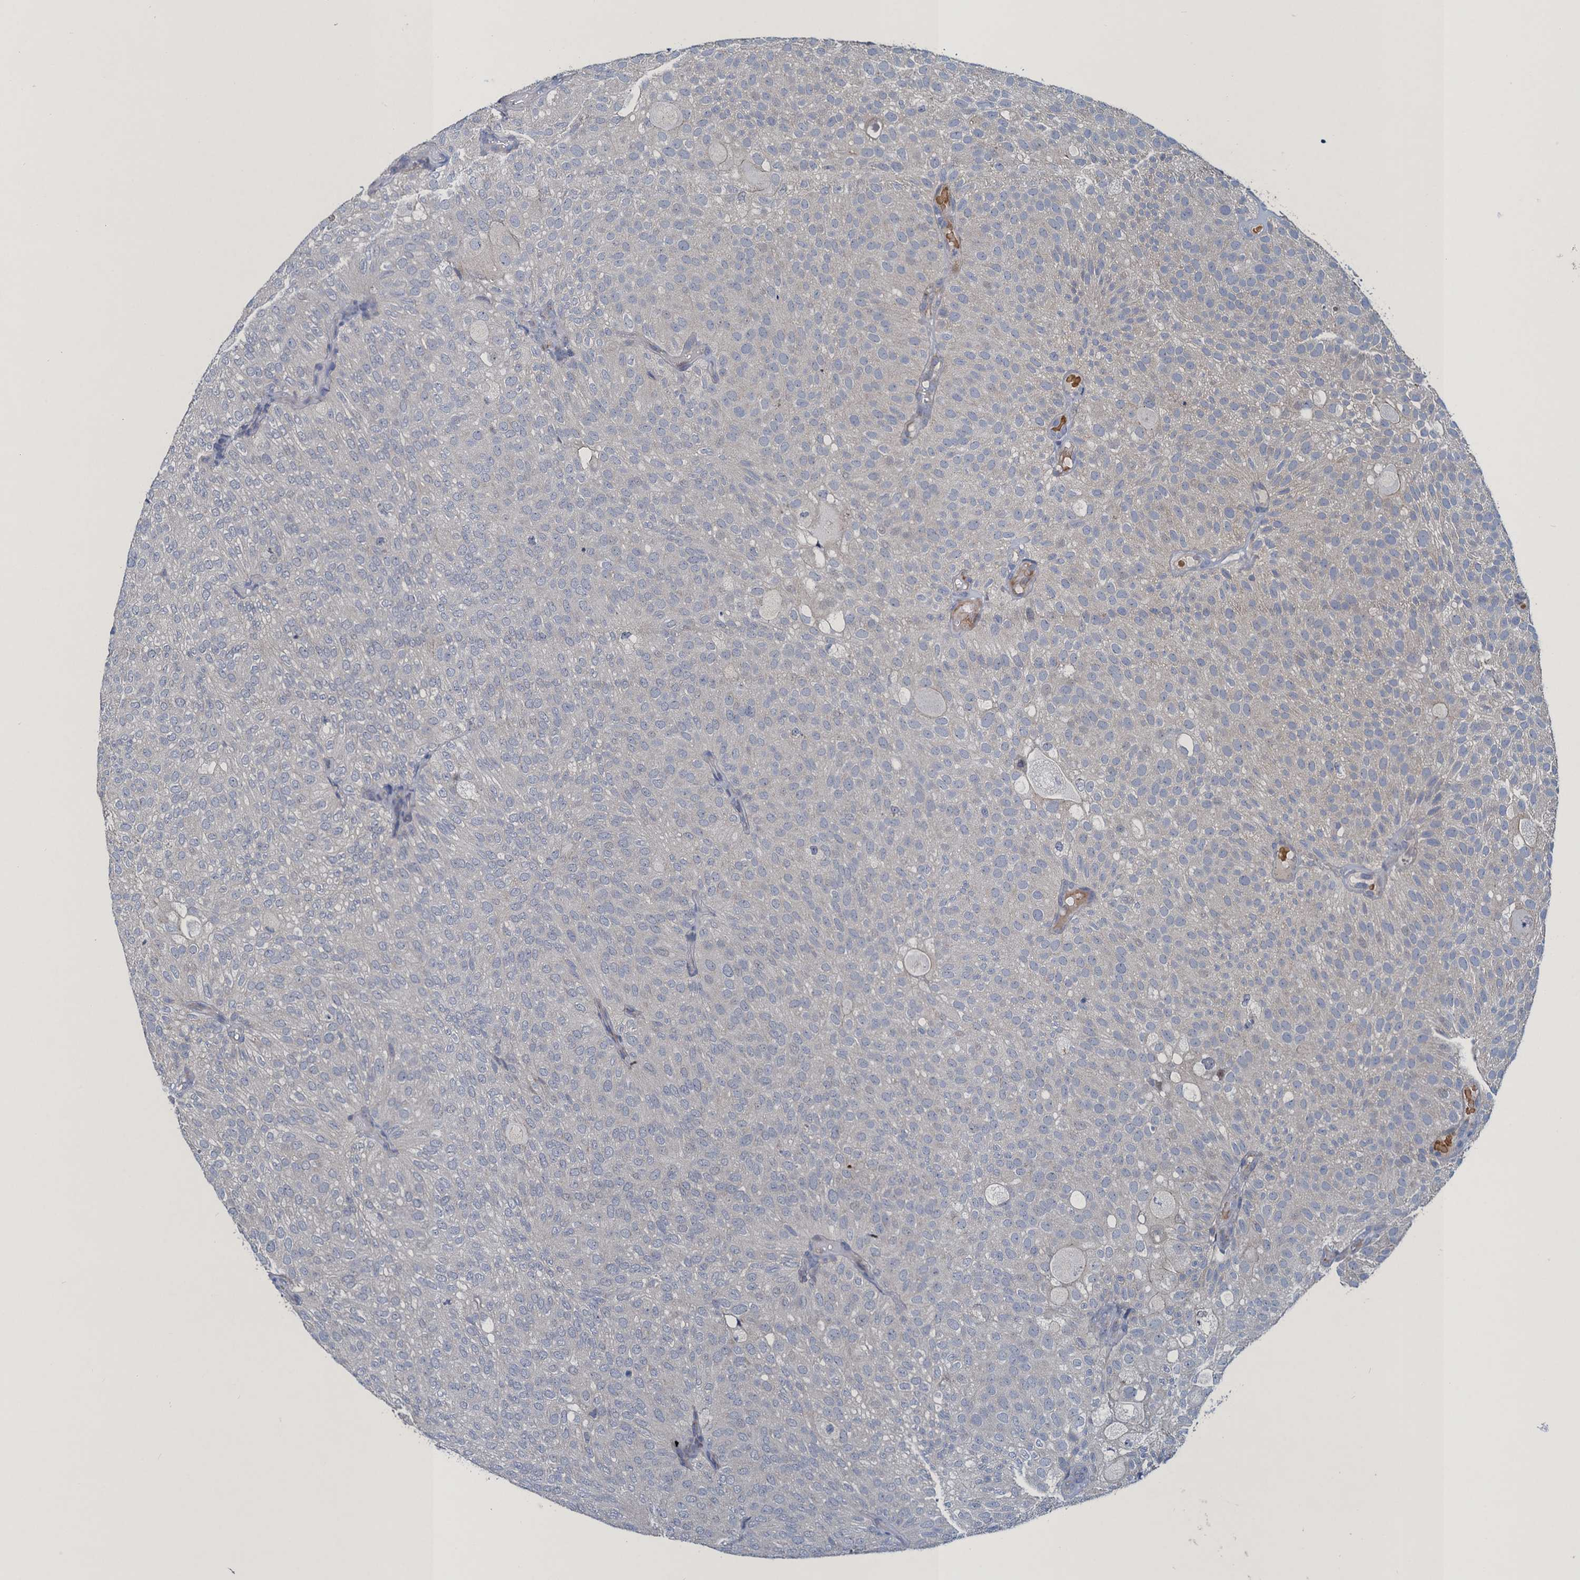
{"staining": {"intensity": "negative", "quantity": "none", "location": "none"}, "tissue": "urothelial cancer", "cell_type": "Tumor cells", "image_type": "cancer", "snomed": [{"axis": "morphology", "description": "Urothelial carcinoma, Low grade"}, {"axis": "topography", "description": "Urinary bladder"}], "caption": "This is a photomicrograph of immunohistochemistry (IHC) staining of low-grade urothelial carcinoma, which shows no staining in tumor cells. Brightfield microscopy of immunohistochemistry stained with DAB (brown) and hematoxylin (blue), captured at high magnification.", "gene": "ATOSA", "patient": {"sex": "male", "age": 78}}